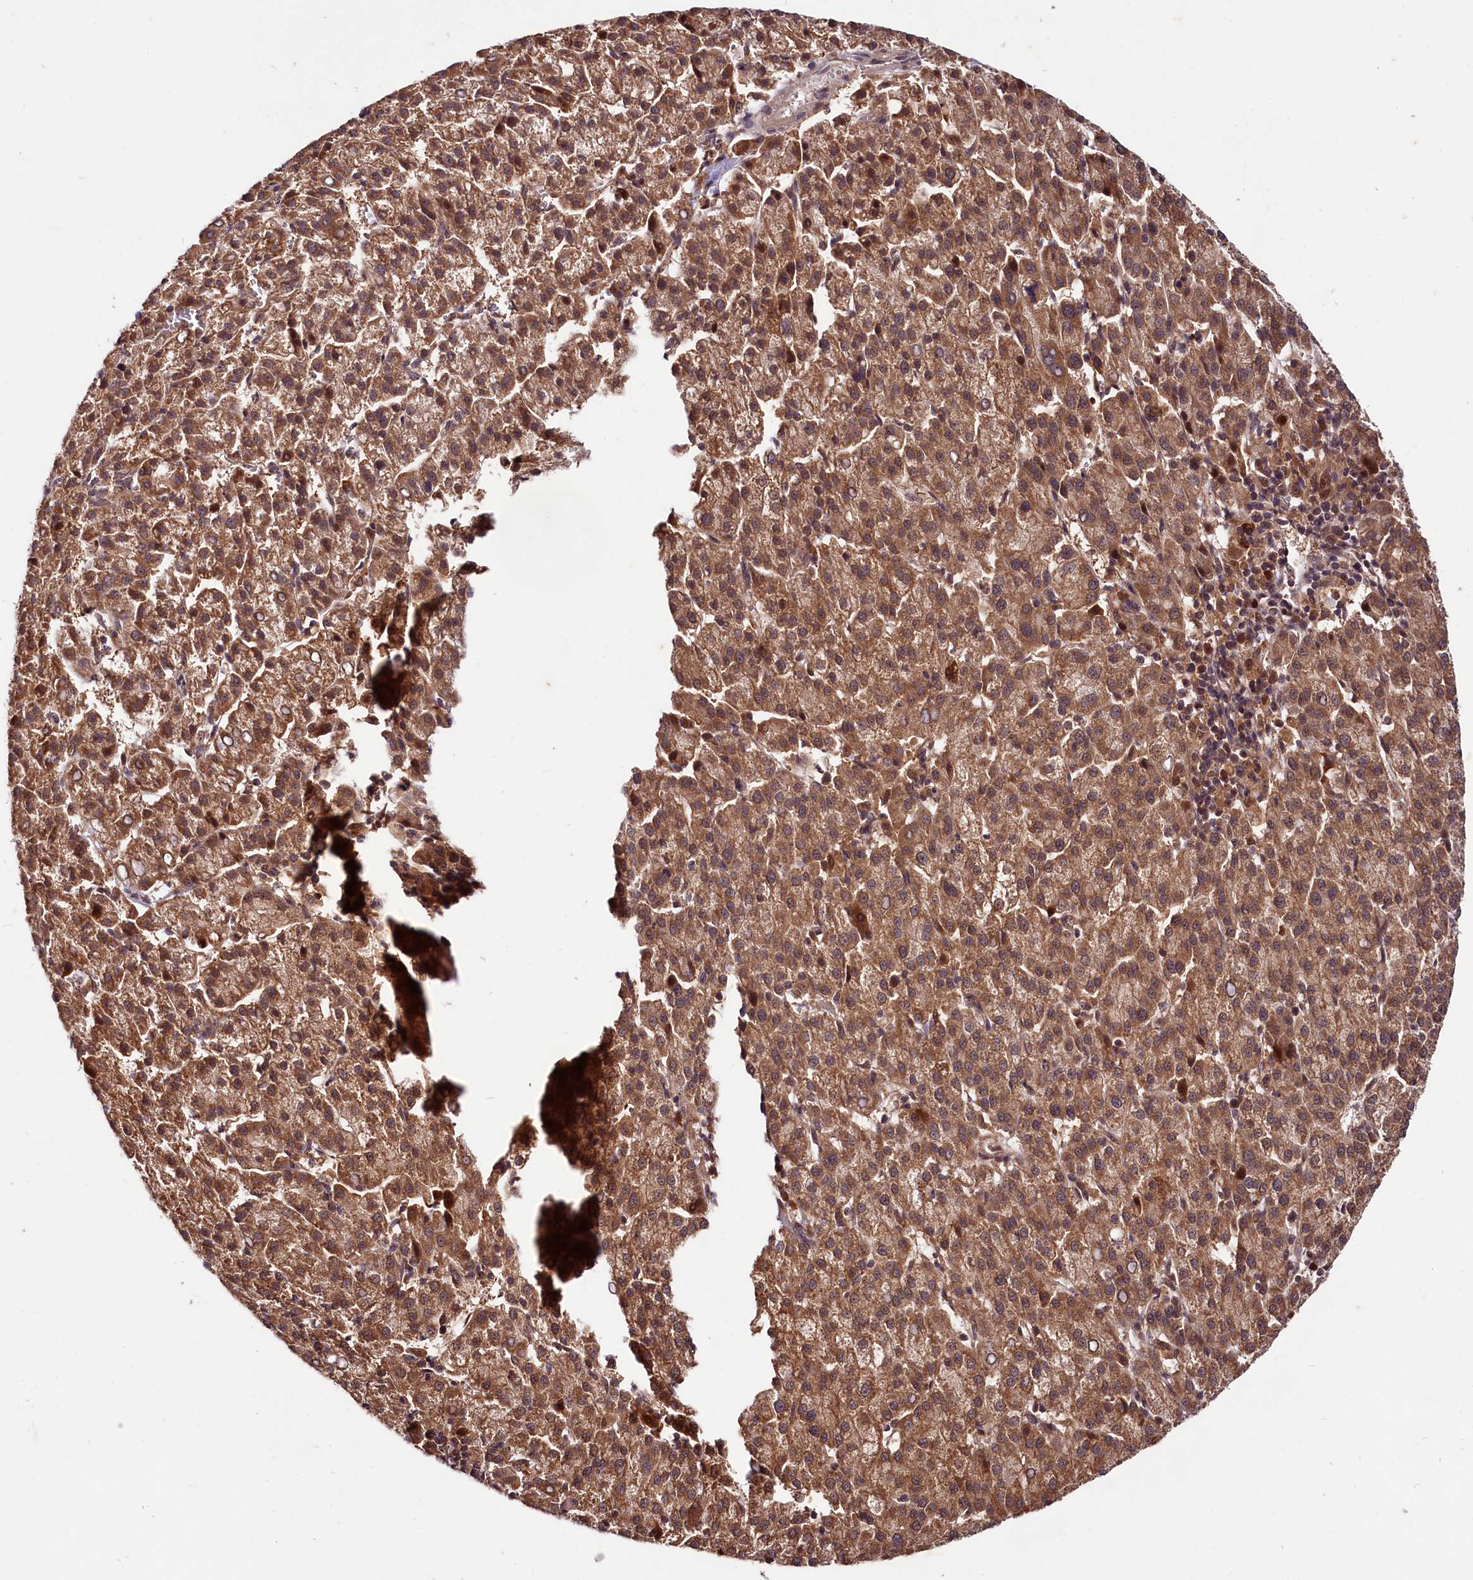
{"staining": {"intensity": "strong", "quantity": ">75%", "location": "cytoplasmic/membranous"}, "tissue": "liver cancer", "cell_type": "Tumor cells", "image_type": "cancer", "snomed": [{"axis": "morphology", "description": "Carcinoma, Hepatocellular, NOS"}, {"axis": "topography", "description": "Liver"}], "caption": "Immunohistochemical staining of human hepatocellular carcinoma (liver) exhibits high levels of strong cytoplasmic/membranous protein staining in about >75% of tumor cells.", "gene": "UBE3A", "patient": {"sex": "female", "age": 58}}